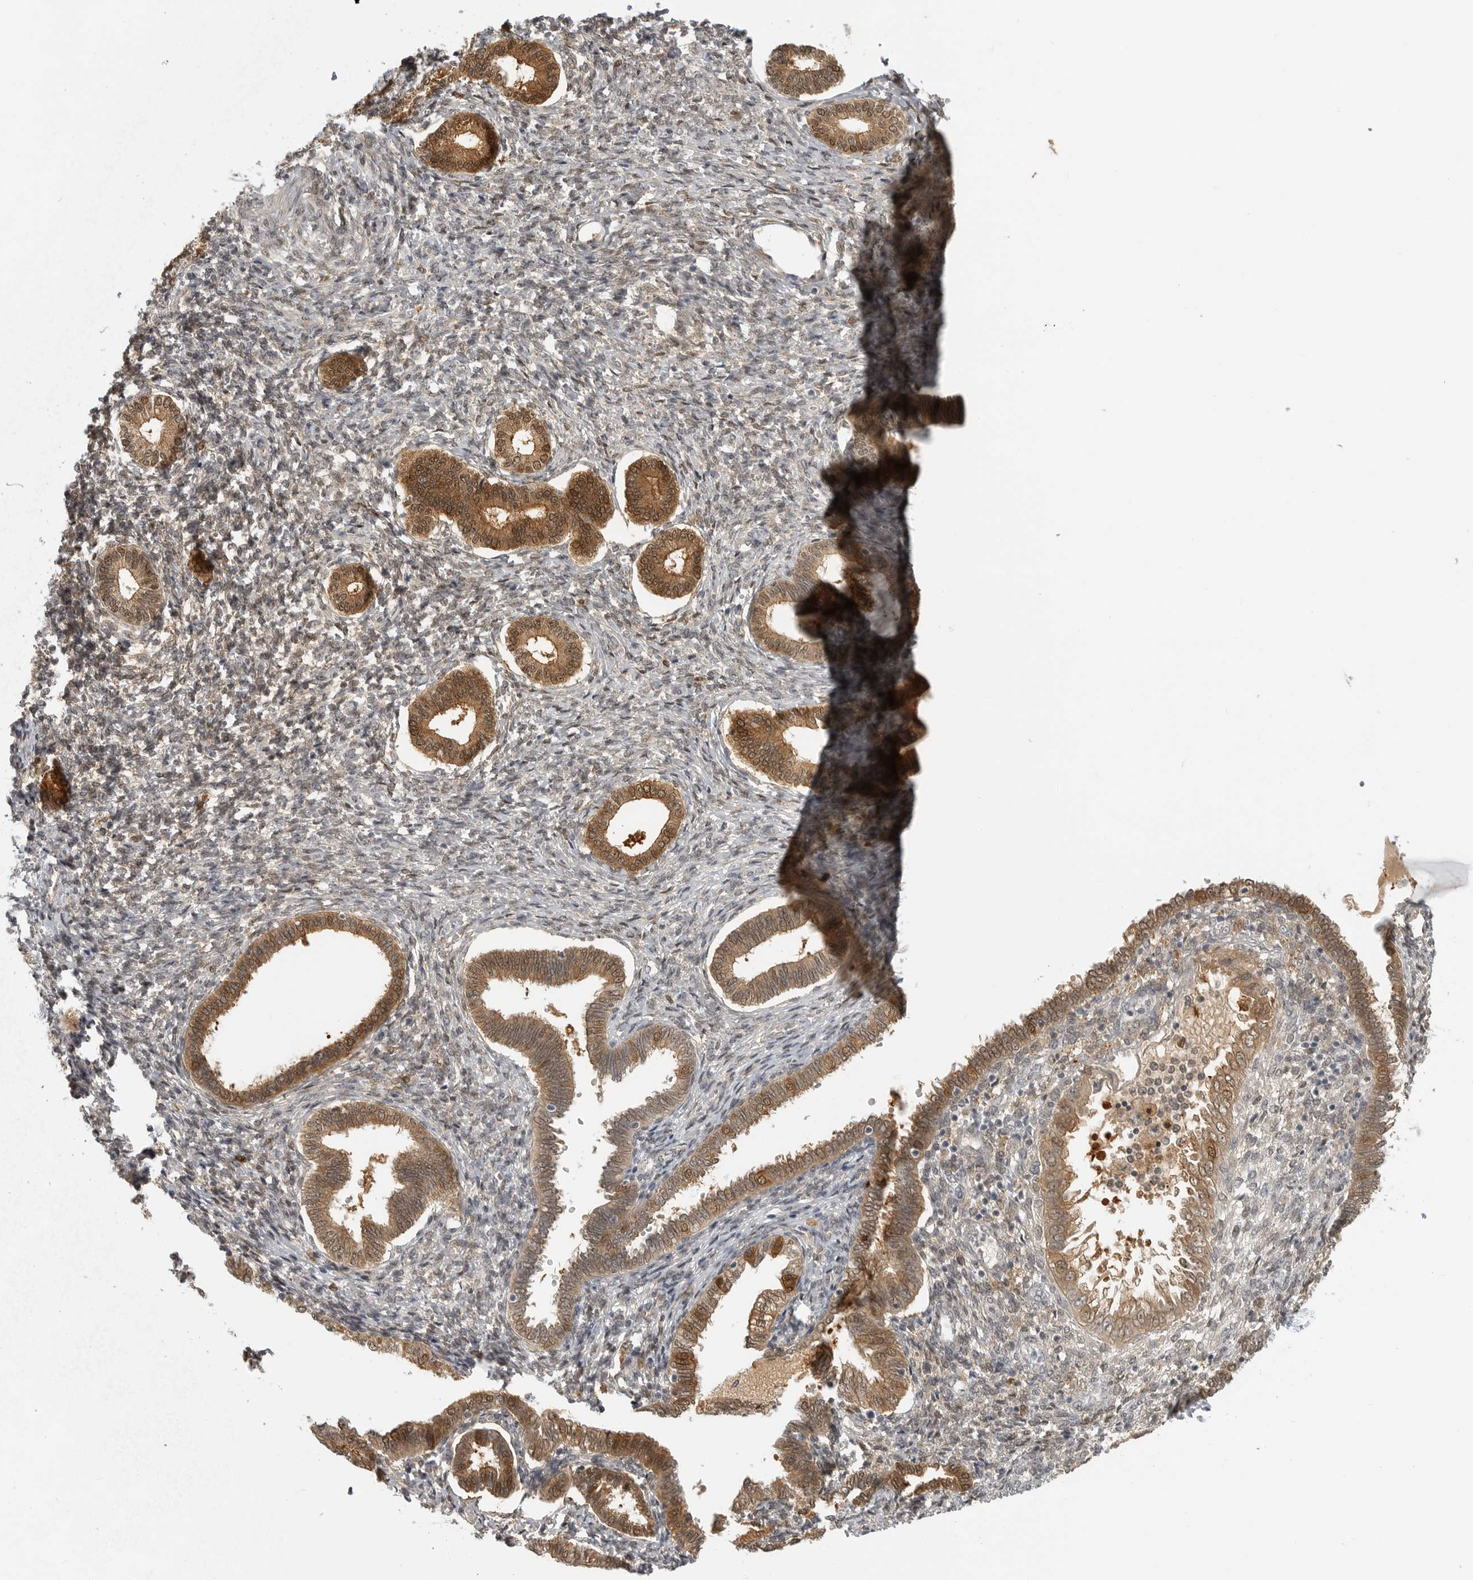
{"staining": {"intensity": "negative", "quantity": "none", "location": "none"}, "tissue": "endometrium", "cell_type": "Cells in endometrial stroma", "image_type": "normal", "snomed": [{"axis": "morphology", "description": "Normal tissue, NOS"}, {"axis": "topography", "description": "Endometrium"}], "caption": "Immunohistochemistry histopathology image of unremarkable endometrium: human endometrium stained with DAB (3,3'-diaminobenzidine) demonstrates no significant protein staining in cells in endometrial stroma.", "gene": "CTIF", "patient": {"sex": "female", "age": 77}}